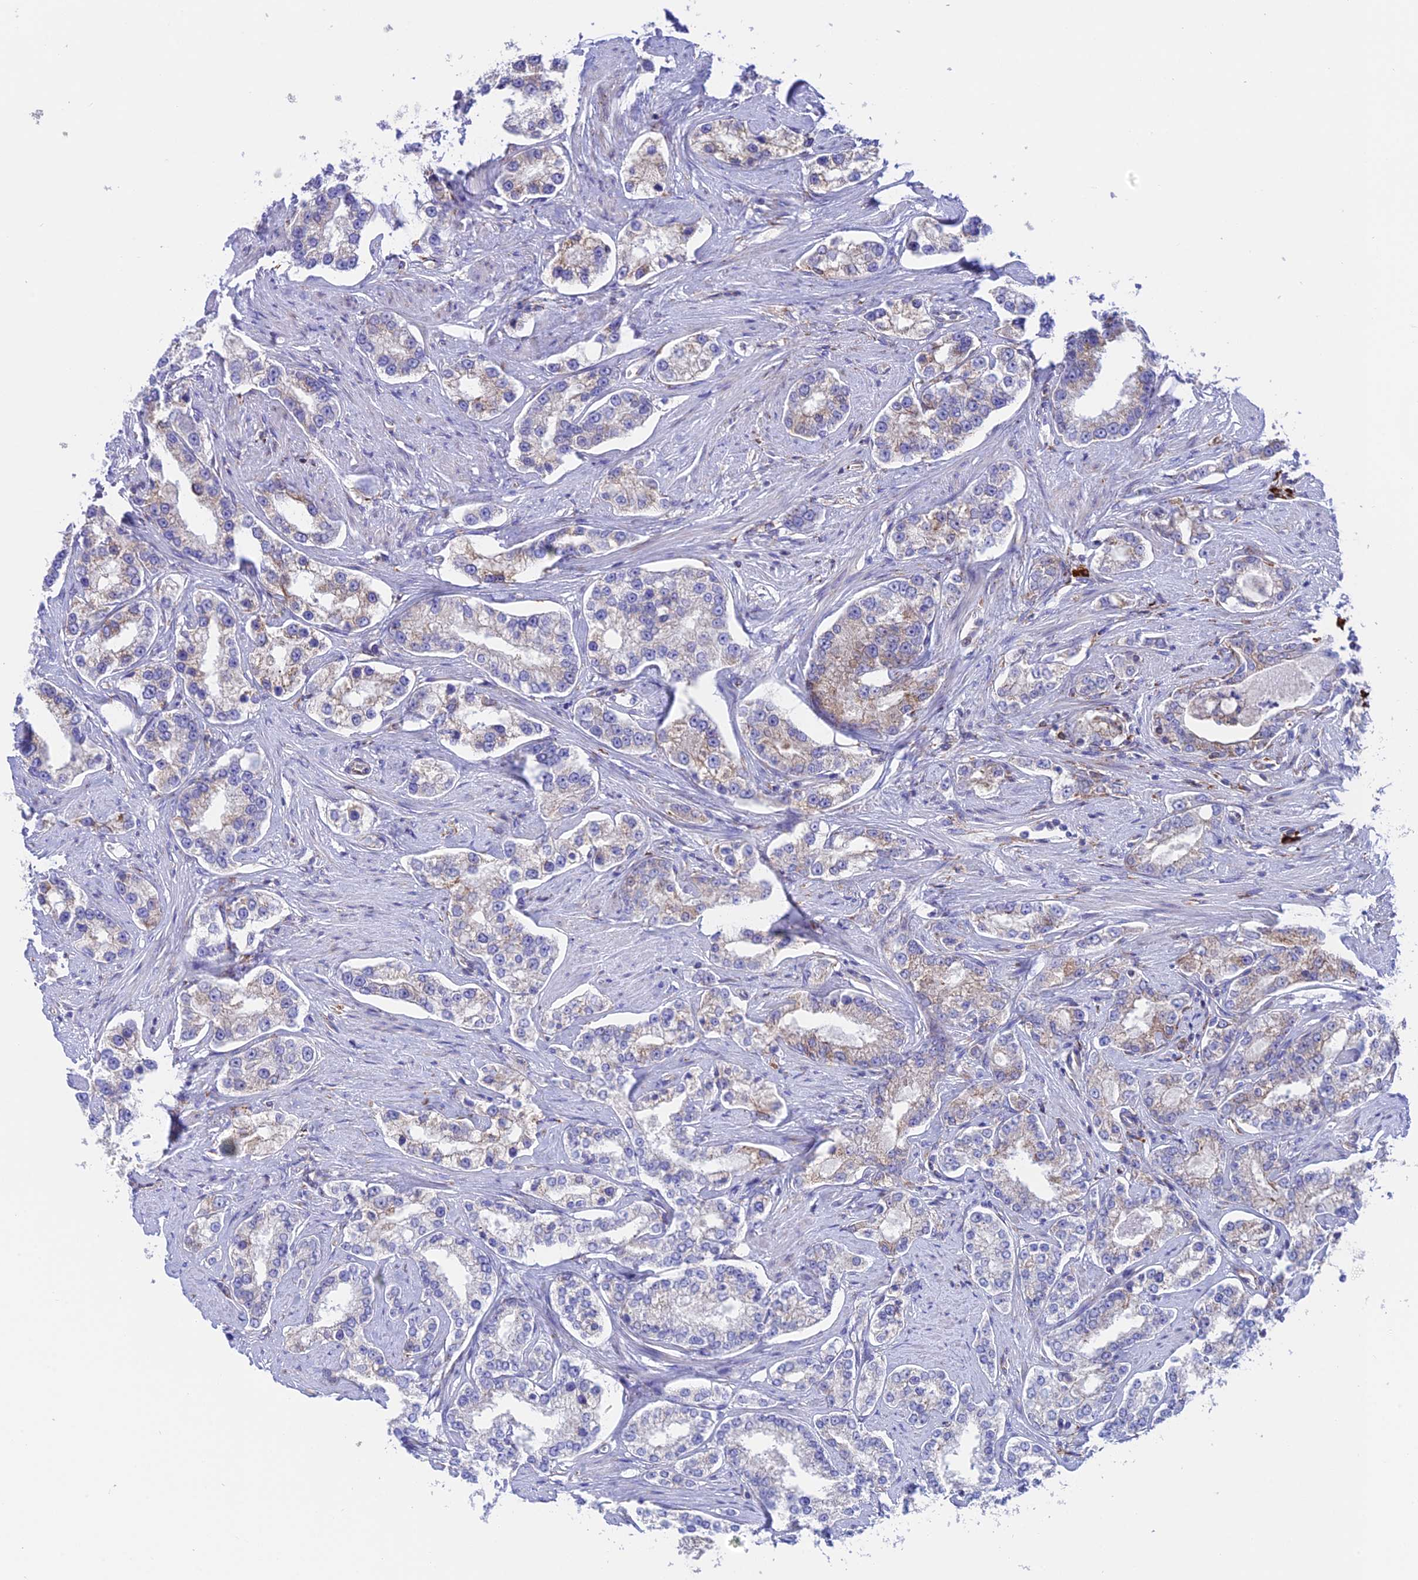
{"staining": {"intensity": "weak", "quantity": "<25%", "location": "cytoplasmic/membranous"}, "tissue": "prostate cancer", "cell_type": "Tumor cells", "image_type": "cancer", "snomed": [{"axis": "morphology", "description": "Normal tissue, NOS"}, {"axis": "morphology", "description": "Adenocarcinoma, High grade"}, {"axis": "topography", "description": "Prostate"}], "caption": "Photomicrograph shows no protein expression in tumor cells of prostate adenocarcinoma (high-grade) tissue.", "gene": "TUBGCP6", "patient": {"sex": "male", "age": 83}}